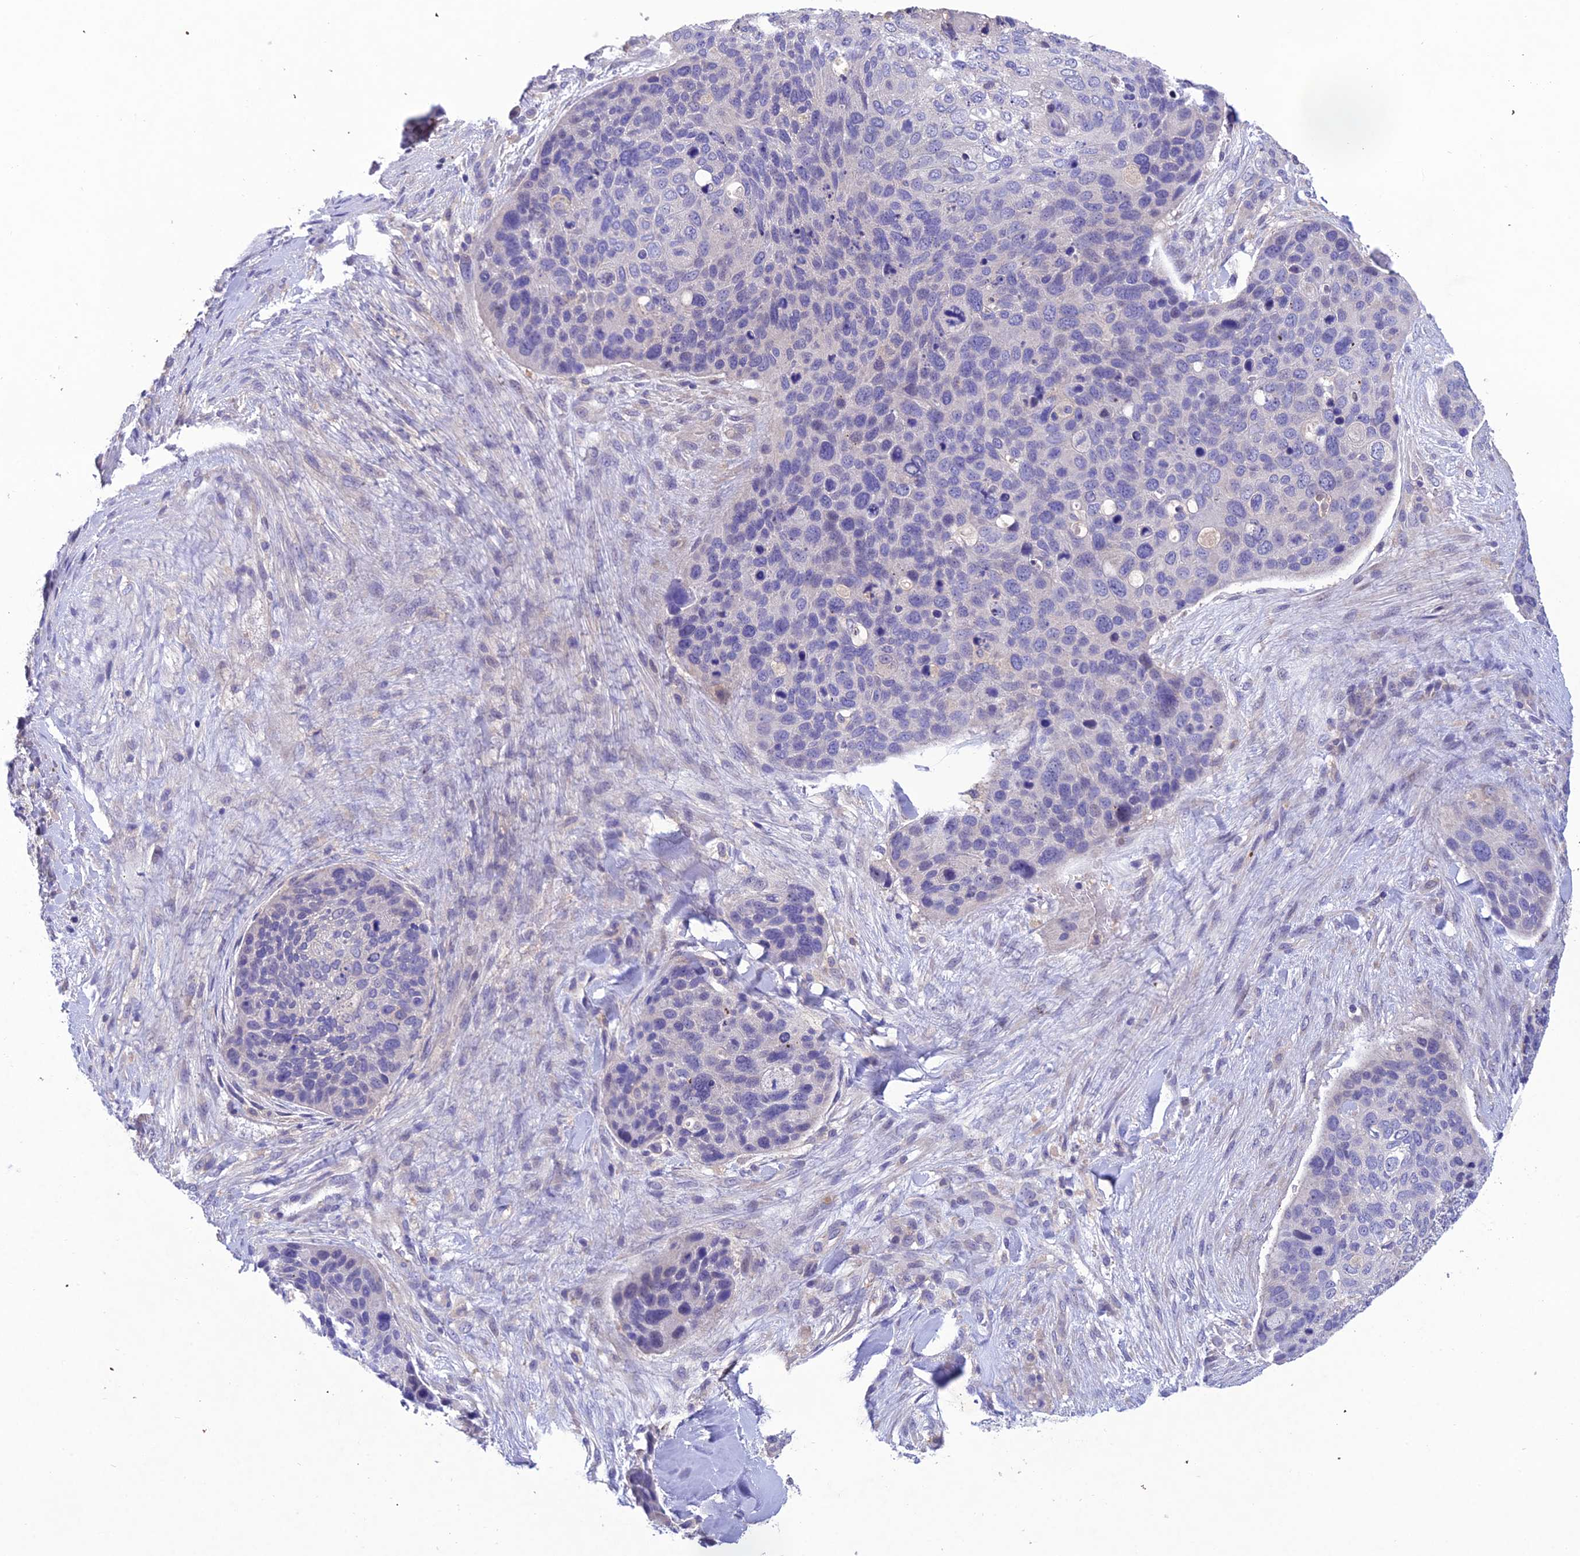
{"staining": {"intensity": "negative", "quantity": "none", "location": "none"}, "tissue": "skin cancer", "cell_type": "Tumor cells", "image_type": "cancer", "snomed": [{"axis": "morphology", "description": "Basal cell carcinoma"}, {"axis": "topography", "description": "Skin"}], "caption": "The photomicrograph exhibits no significant positivity in tumor cells of basal cell carcinoma (skin). (DAB (3,3'-diaminobenzidine) immunohistochemistry with hematoxylin counter stain).", "gene": "SNX24", "patient": {"sex": "female", "age": 74}}